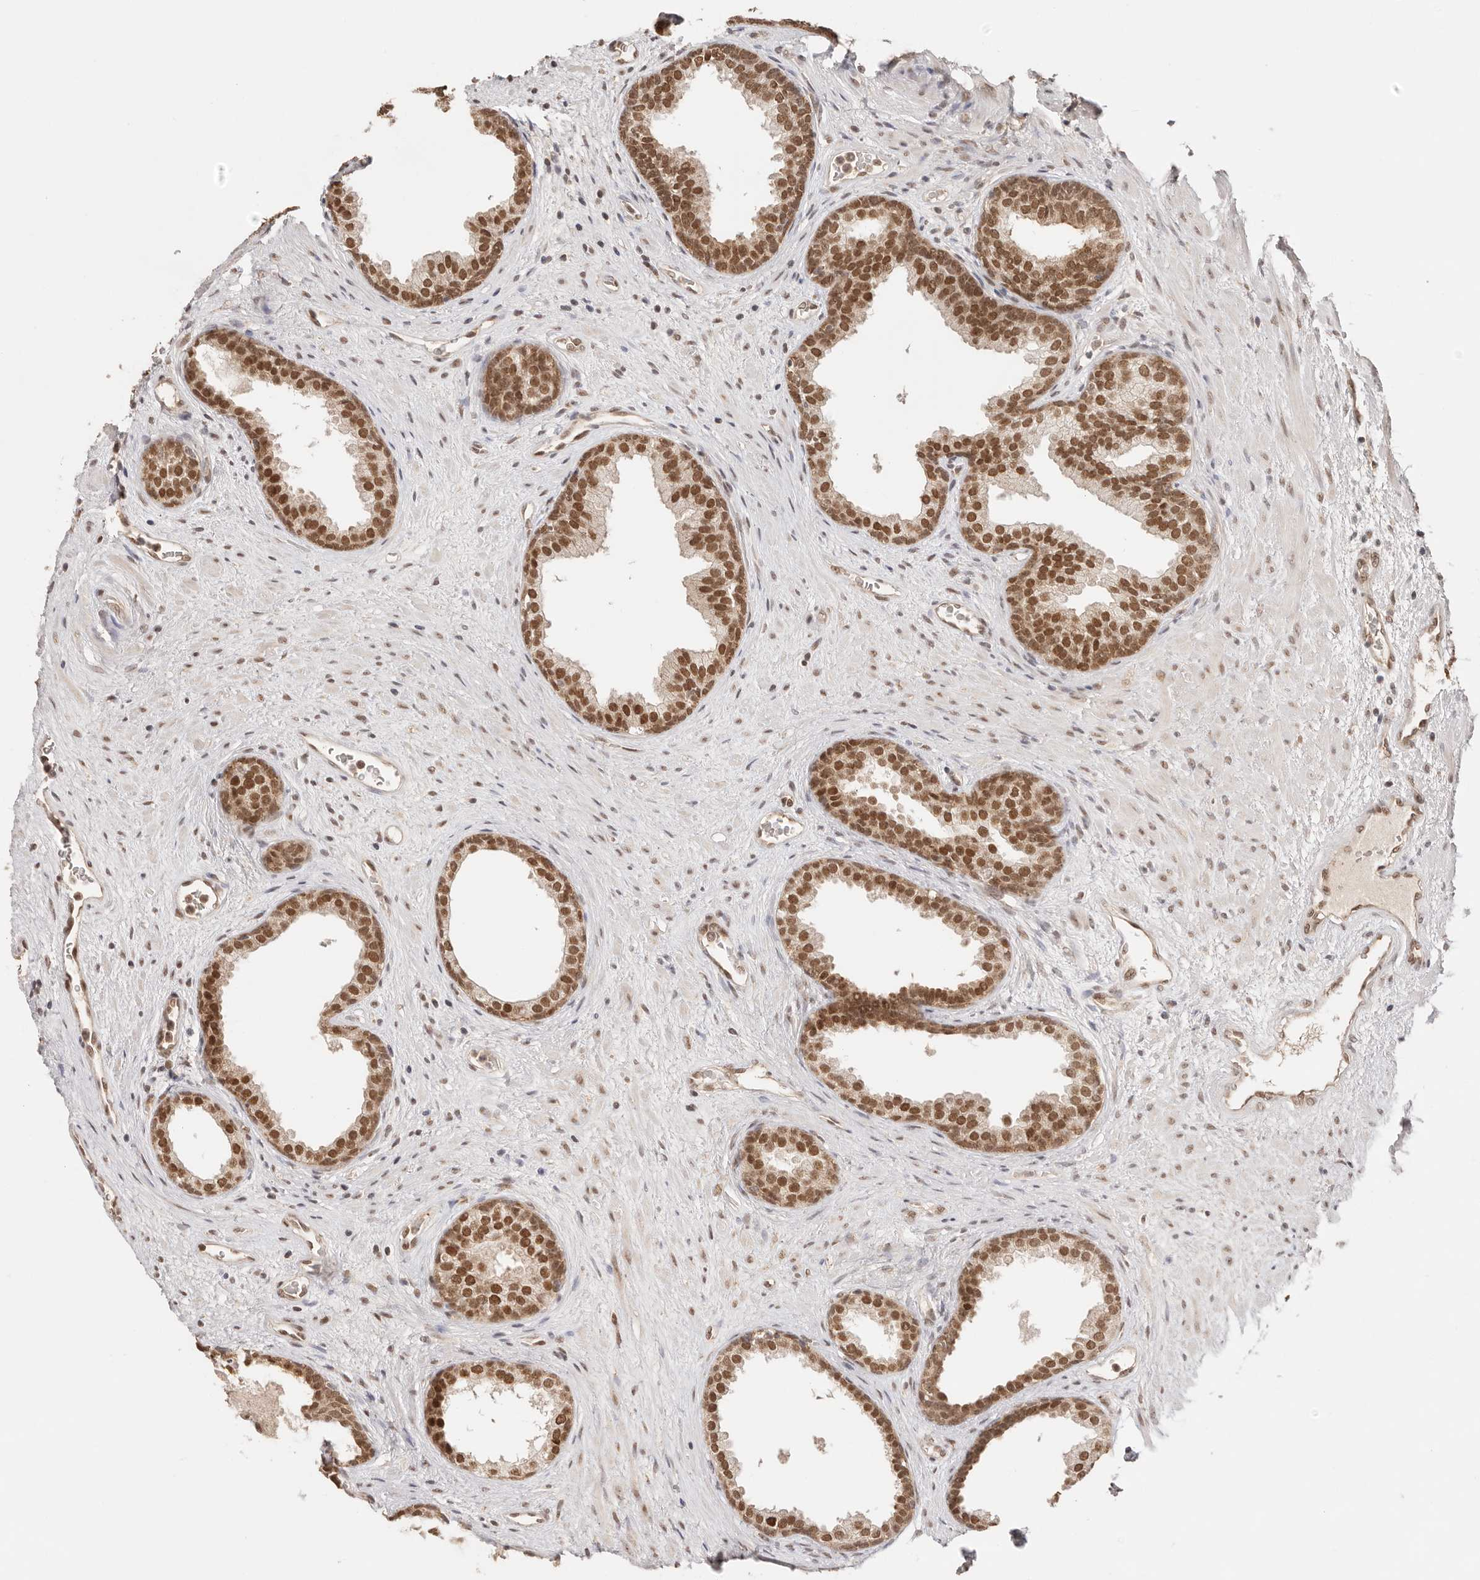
{"staining": {"intensity": "strong", "quantity": ">75%", "location": "nuclear"}, "tissue": "prostate", "cell_type": "Glandular cells", "image_type": "normal", "snomed": [{"axis": "morphology", "description": "Normal tissue, NOS"}, {"axis": "topography", "description": "Prostate"}], "caption": "The micrograph reveals immunohistochemical staining of normal prostate. There is strong nuclear staining is present in about >75% of glandular cells. The staining was performed using DAB to visualize the protein expression in brown, while the nuclei were stained in blue with hematoxylin (Magnification: 20x).", "gene": "RFC3", "patient": {"sex": "male", "age": 76}}